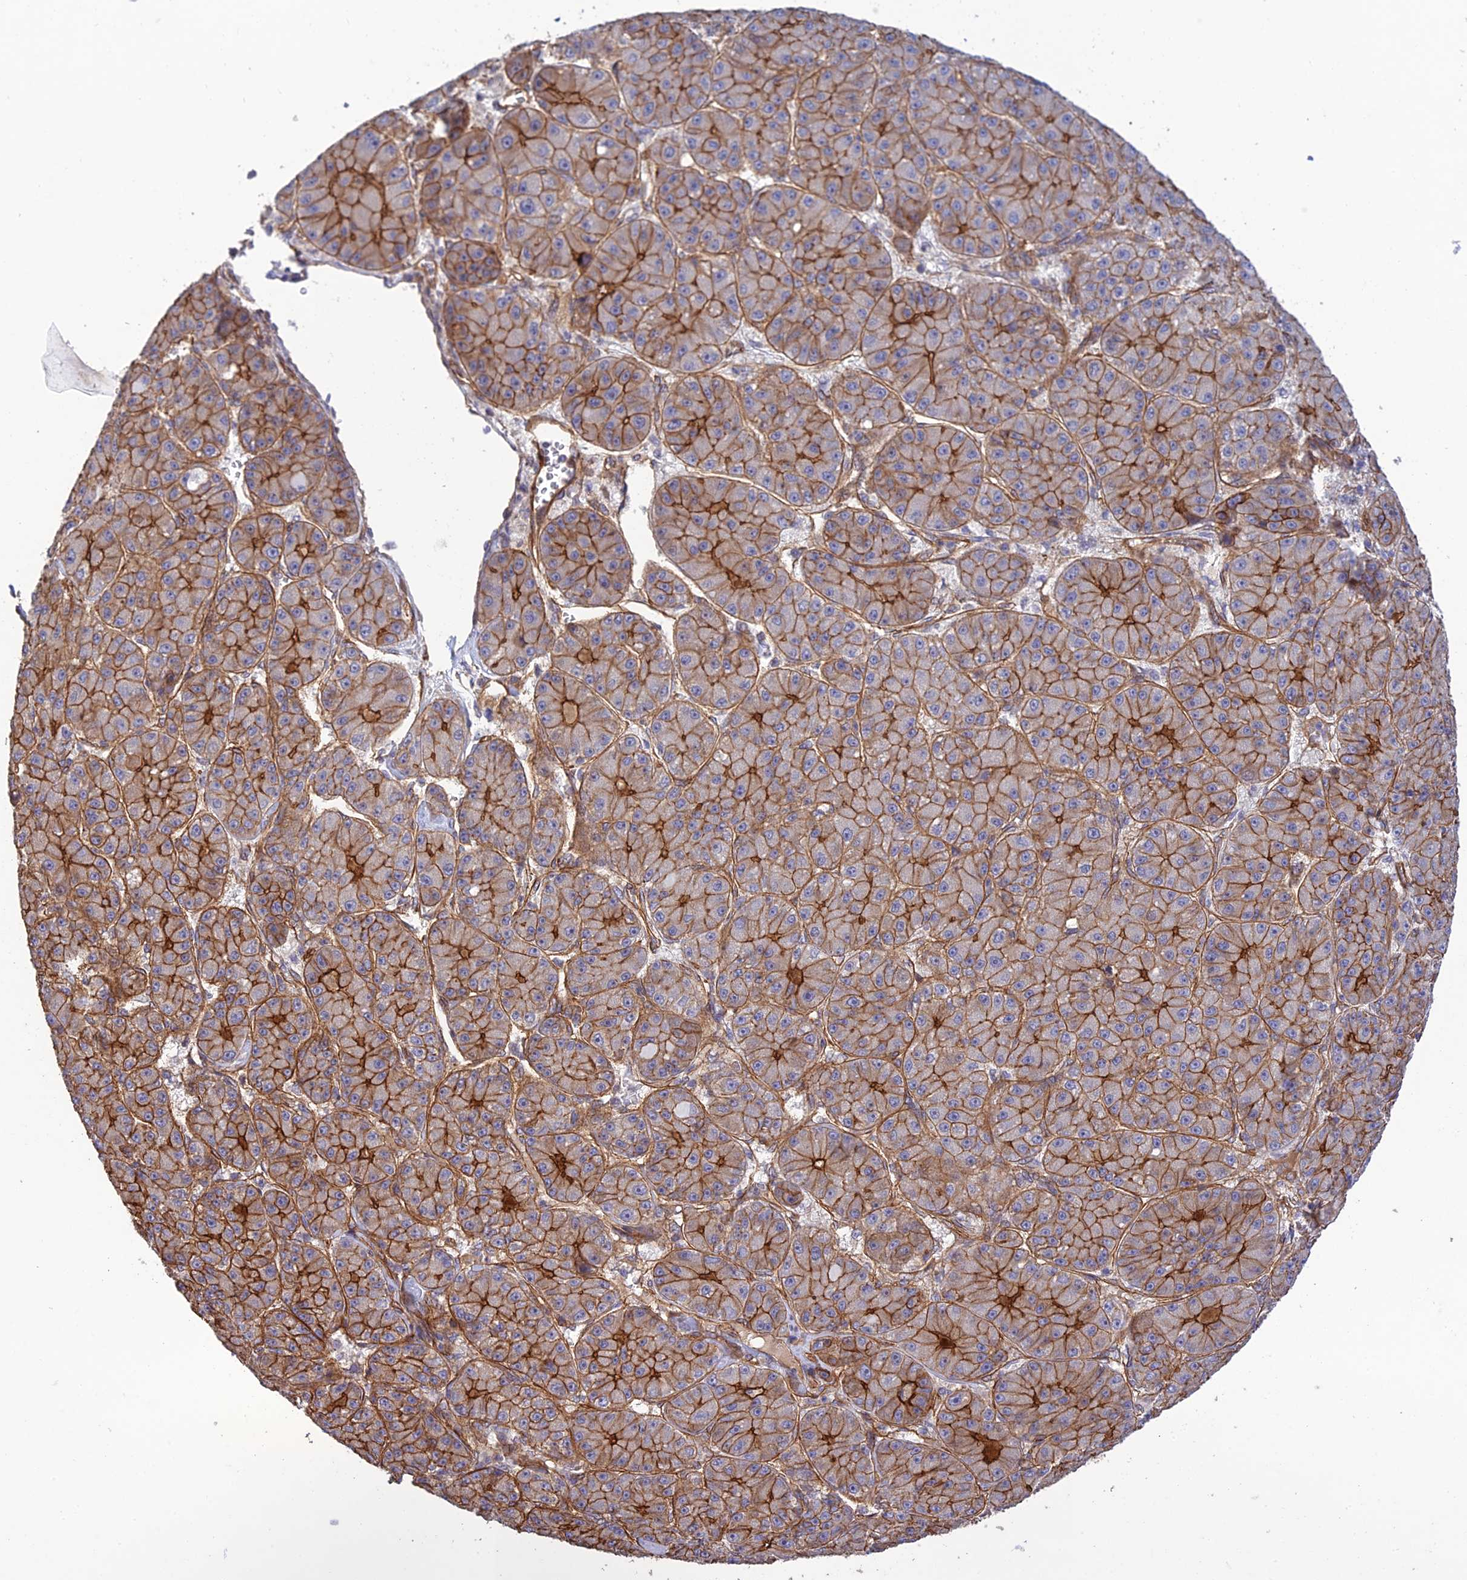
{"staining": {"intensity": "moderate", "quantity": ">75%", "location": "cytoplasmic/membranous"}, "tissue": "liver cancer", "cell_type": "Tumor cells", "image_type": "cancer", "snomed": [{"axis": "morphology", "description": "Carcinoma, Hepatocellular, NOS"}, {"axis": "topography", "description": "Liver"}], "caption": "Liver hepatocellular carcinoma stained with DAB (3,3'-diaminobenzidine) immunohistochemistry (IHC) reveals medium levels of moderate cytoplasmic/membranous expression in about >75% of tumor cells.", "gene": "HOMER2", "patient": {"sex": "male", "age": 67}}